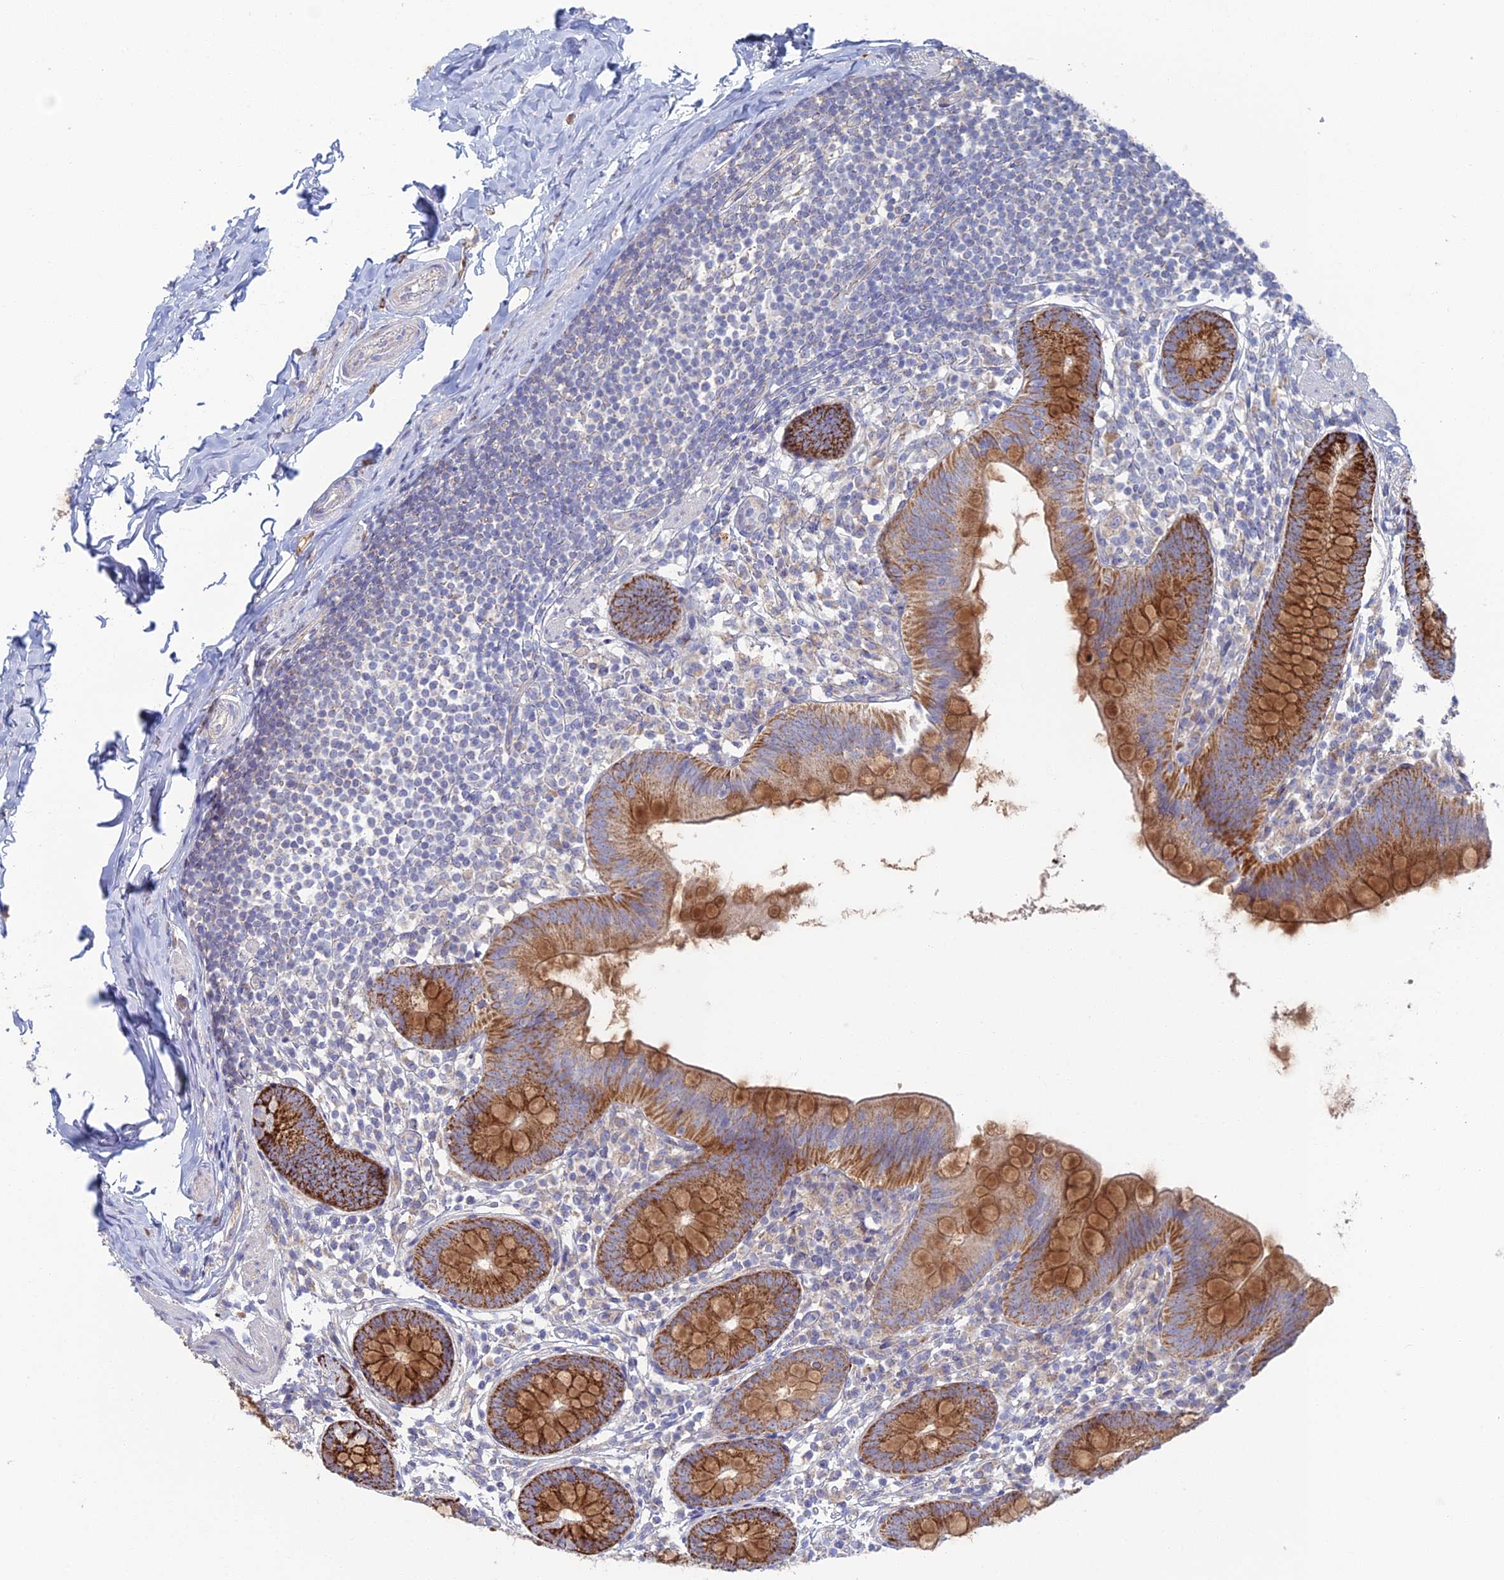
{"staining": {"intensity": "strong", "quantity": ">75%", "location": "cytoplasmic/membranous"}, "tissue": "appendix", "cell_type": "Glandular cells", "image_type": "normal", "snomed": [{"axis": "morphology", "description": "Normal tissue, NOS"}, {"axis": "topography", "description": "Appendix"}], "caption": "This is an image of immunohistochemistry (IHC) staining of normal appendix, which shows strong expression in the cytoplasmic/membranous of glandular cells.", "gene": "ARL16", "patient": {"sex": "female", "age": 62}}